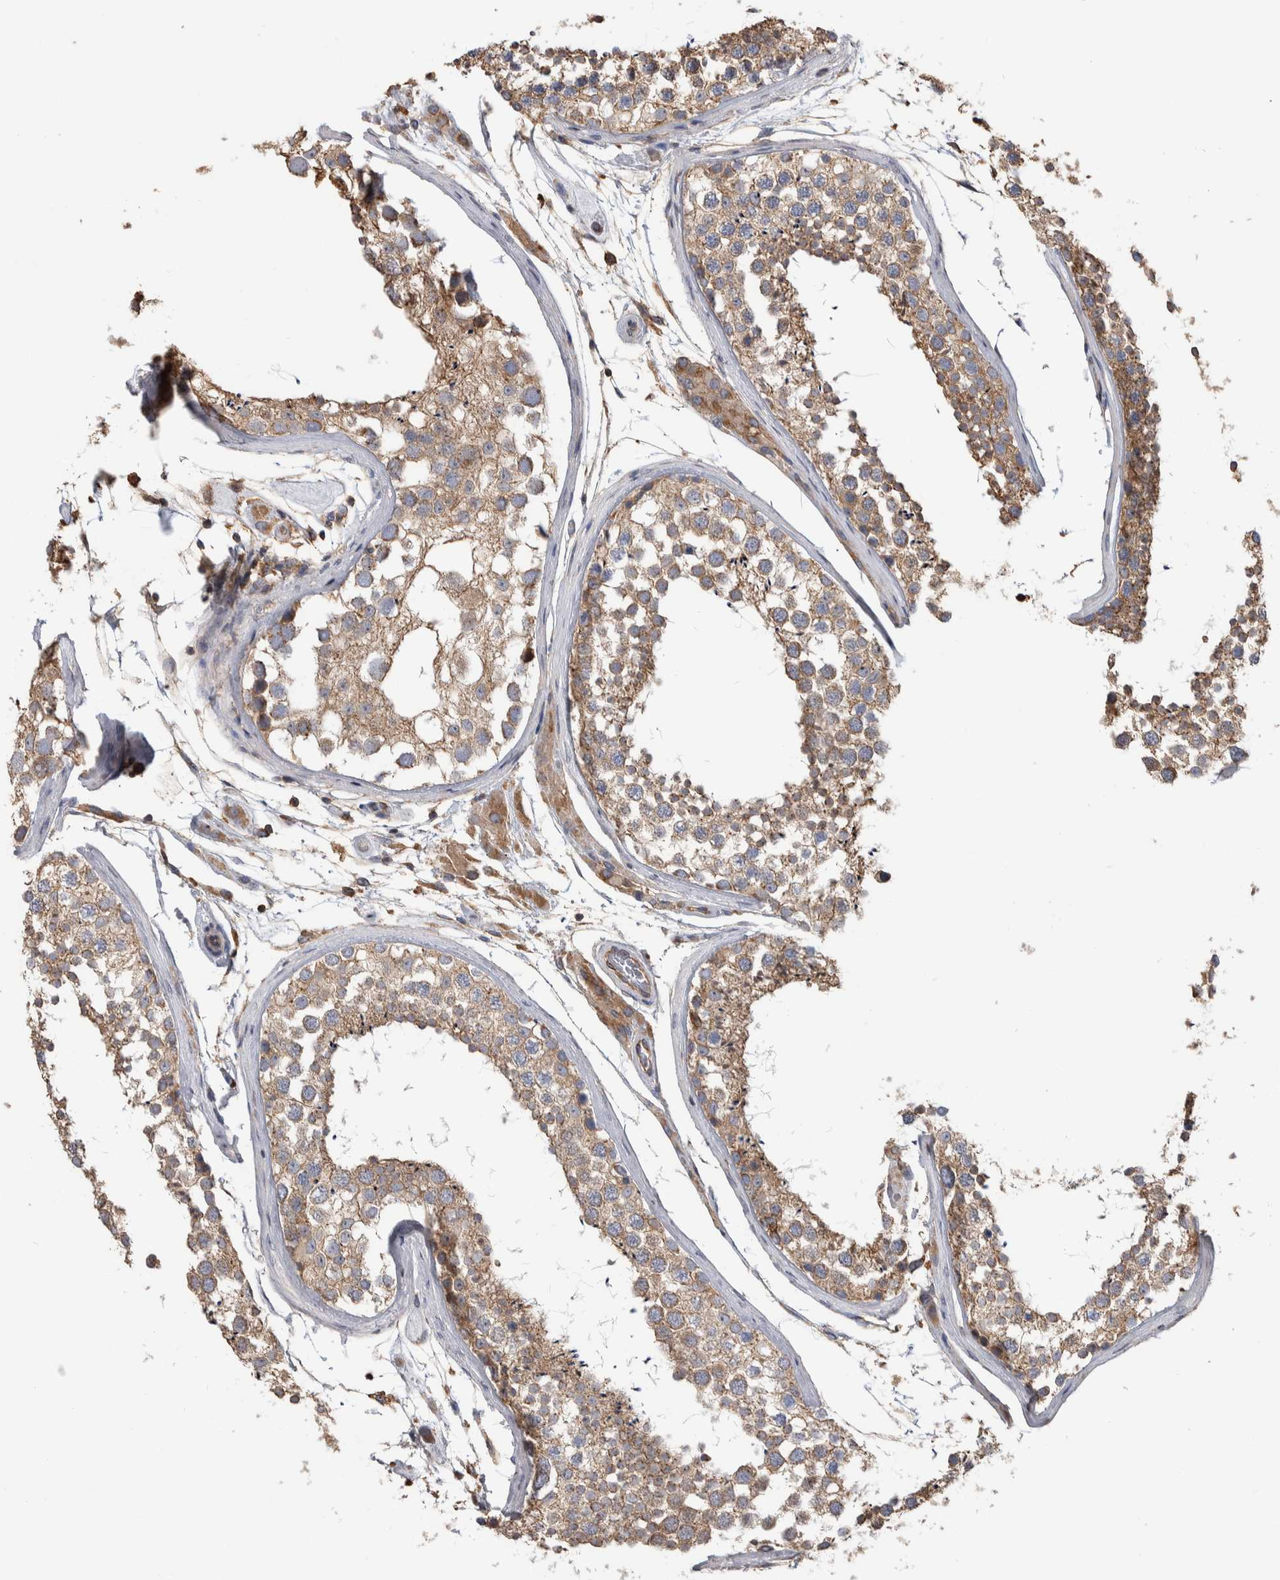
{"staining": {"intensity": "weak", "quantity": ">75%", "location": "cytoplasmic/membranous"}, "tissue": "testis", "cell_type": "Cells in seminiferous ducts", "image_type": "normal", "snomed": [{"axis": "morphology", "description": "Normal tissue, NOS"}, {"axis": "topography", "description": "Testis"}], "caption": "Brown immunohistochemical staining in benign human testis displays weak cytoplasmic/membranous expression in about >75% of cells in seminiferous ducts.", "gene": "SDCBP", "patient": {"sex": "male", "age": 46}}